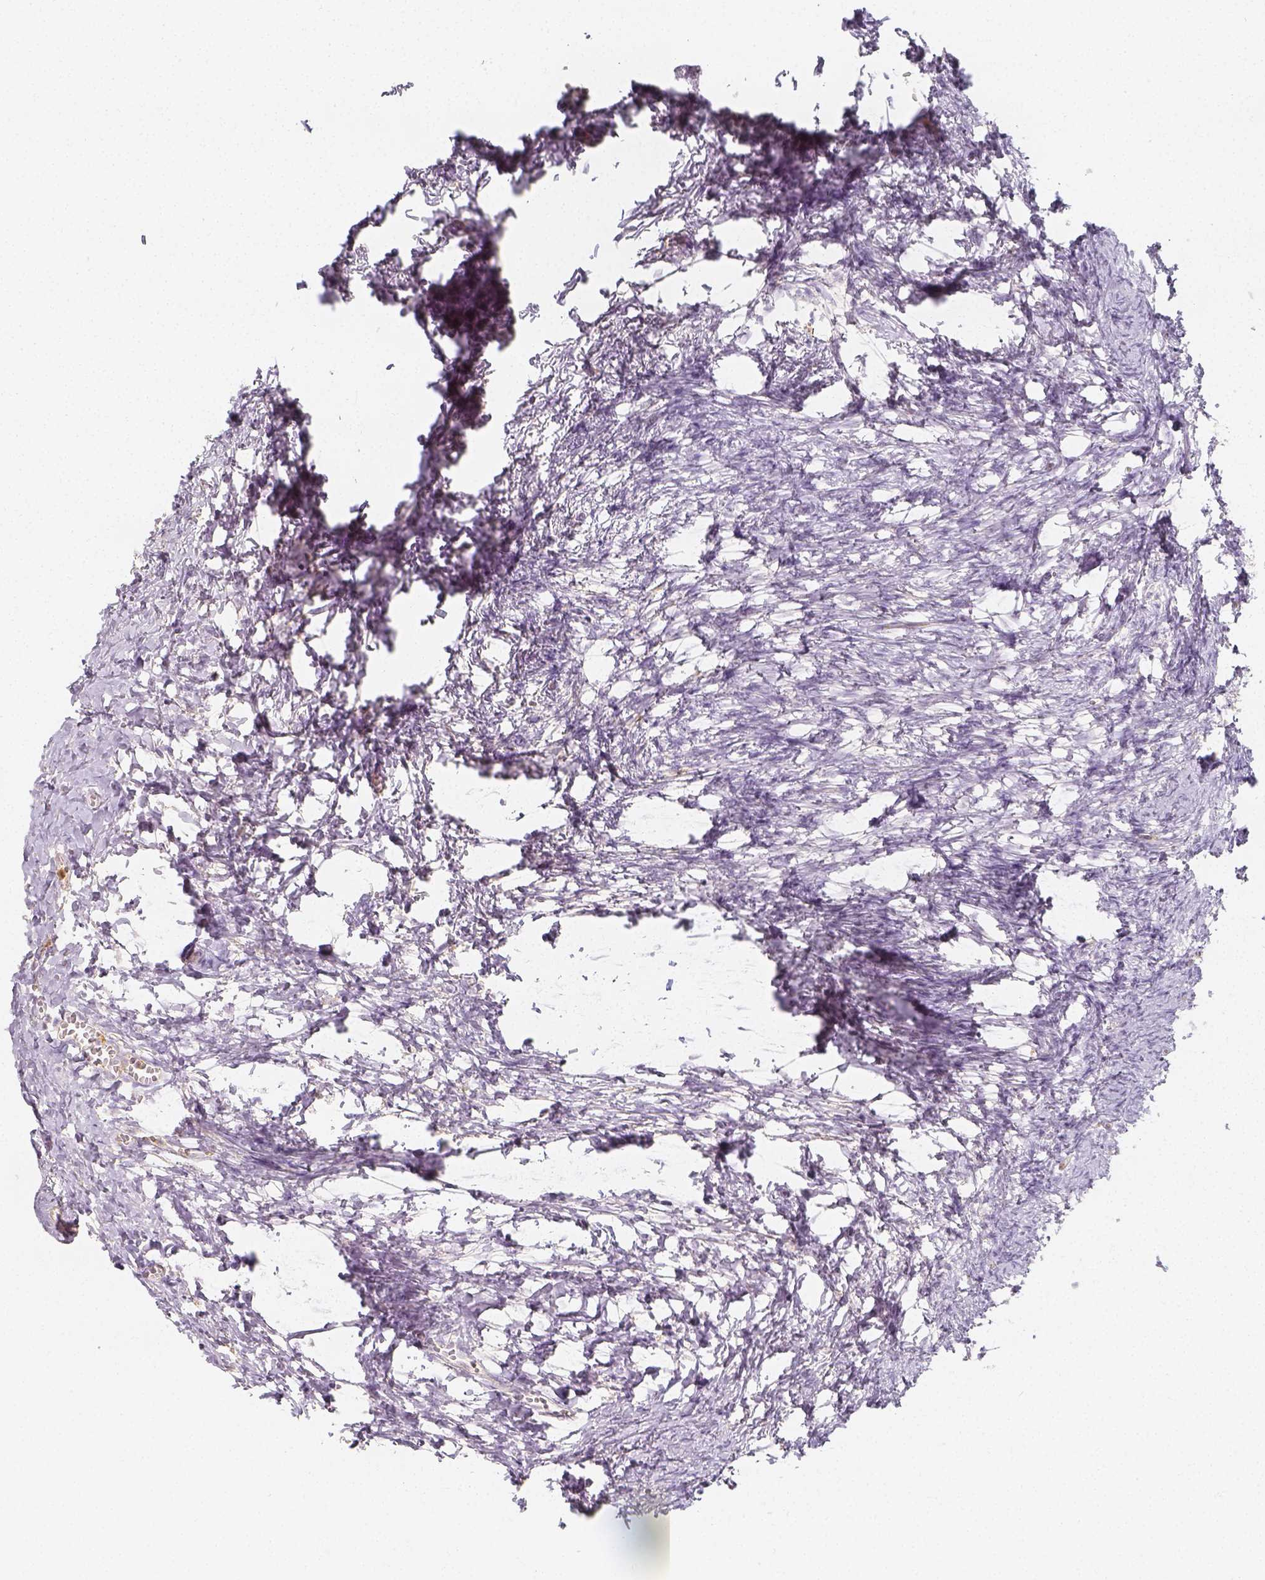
{"staining": {"intensity": "moderate", "quantity": ">75%", "location": "cytoplasmic/membranous"}, "tissue": "ovary", "cell_type": "Follicle cells", "image_type": "normal", "snomed": [{"axis": "morphology", "description": "Normal tissue, NOS"}, {"axis": "topography", "description": "Ovary"}], "caption": "Human ovary stained with a brown dye demonstrates moderate cytoplasmic/membranous positive staining in approximately >75% of follicle cells.", "gene": "PTPRJ", "patient": {"sex": "female", "age": 41}}